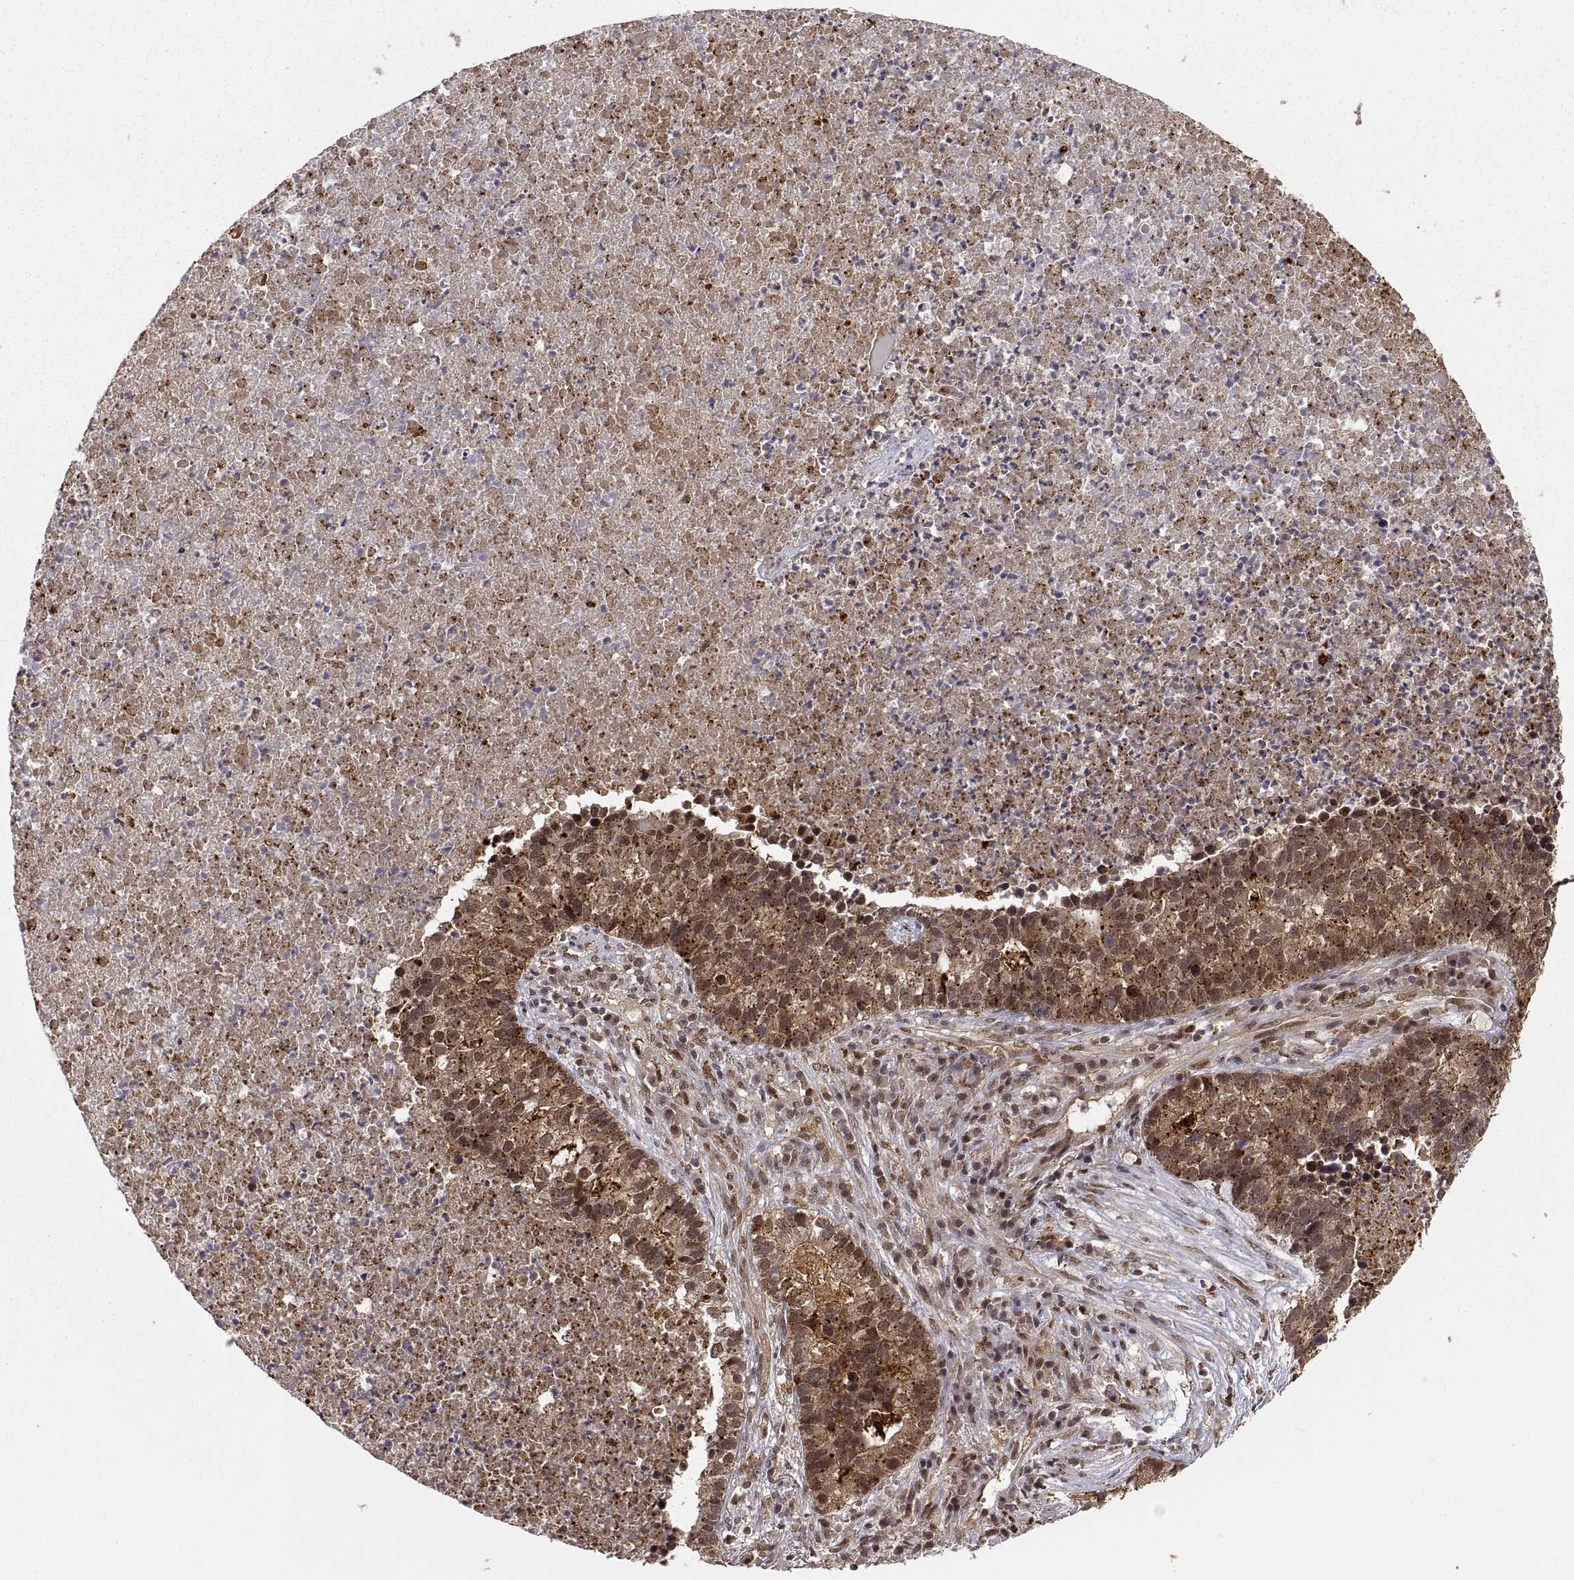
{"staining": {"intensity": "strong", "quantity": ">75%", "location": "cytoplasmic/membranous"}, "tissue": "lung cancer", "cell_type": "Tumor cells", "image_type": "cancer", "snomed": [{"axis": "morphology", "description": "Adenocarcinoma, NOS"}, {"axis": "topography", "description": "Lung"}], "caption": "Adenocarcinoma (lung) stained with IHC demonstrates strong cytoplasmic/membranous staining in about >75% of tumor cells.", "gene": "PSMC2", "patient": {"sex": "male", "age": 57}}